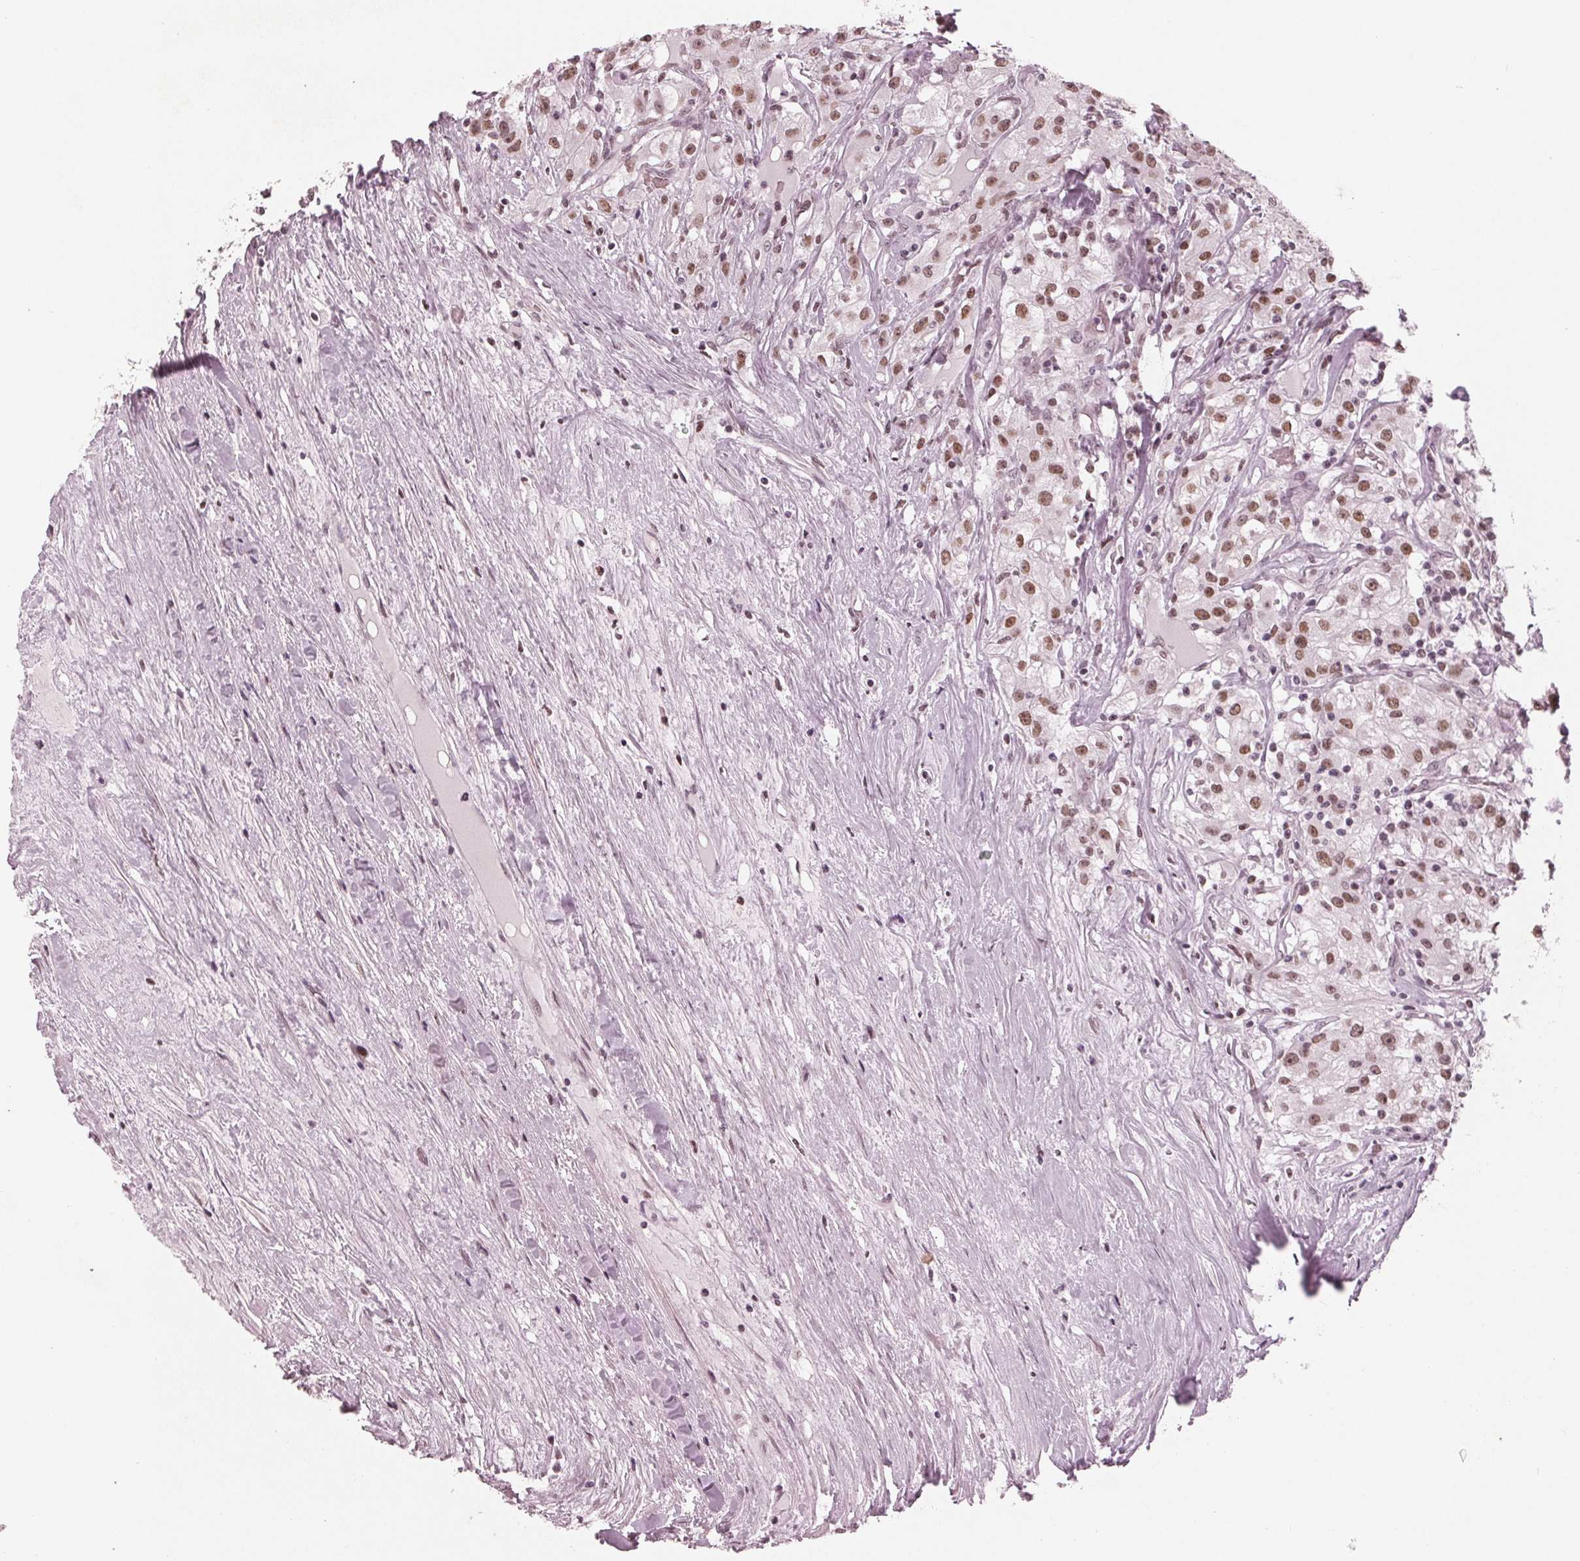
{"staining": {"intensity": "moderate", "quantity": ">75%", "location": "nuclear"}, "tissue": "renal cancer", "cell_type": "Tumor cells", "image_type": "cancer", "snomed": [{"axis": "morphology", "description": "Adenocarcinoma, NOS"}, {"axis": "topography", "description": "Kidney"}], "caption": "A histopathology image showing moderate nuclear positivity in about >75% of tumor cells in renal cancer (adenocarcinoma), as visualized by brown immunohistochemical staining.", "gene": "DNMT3L", "patient": {"sex": "female", "age": 67}}